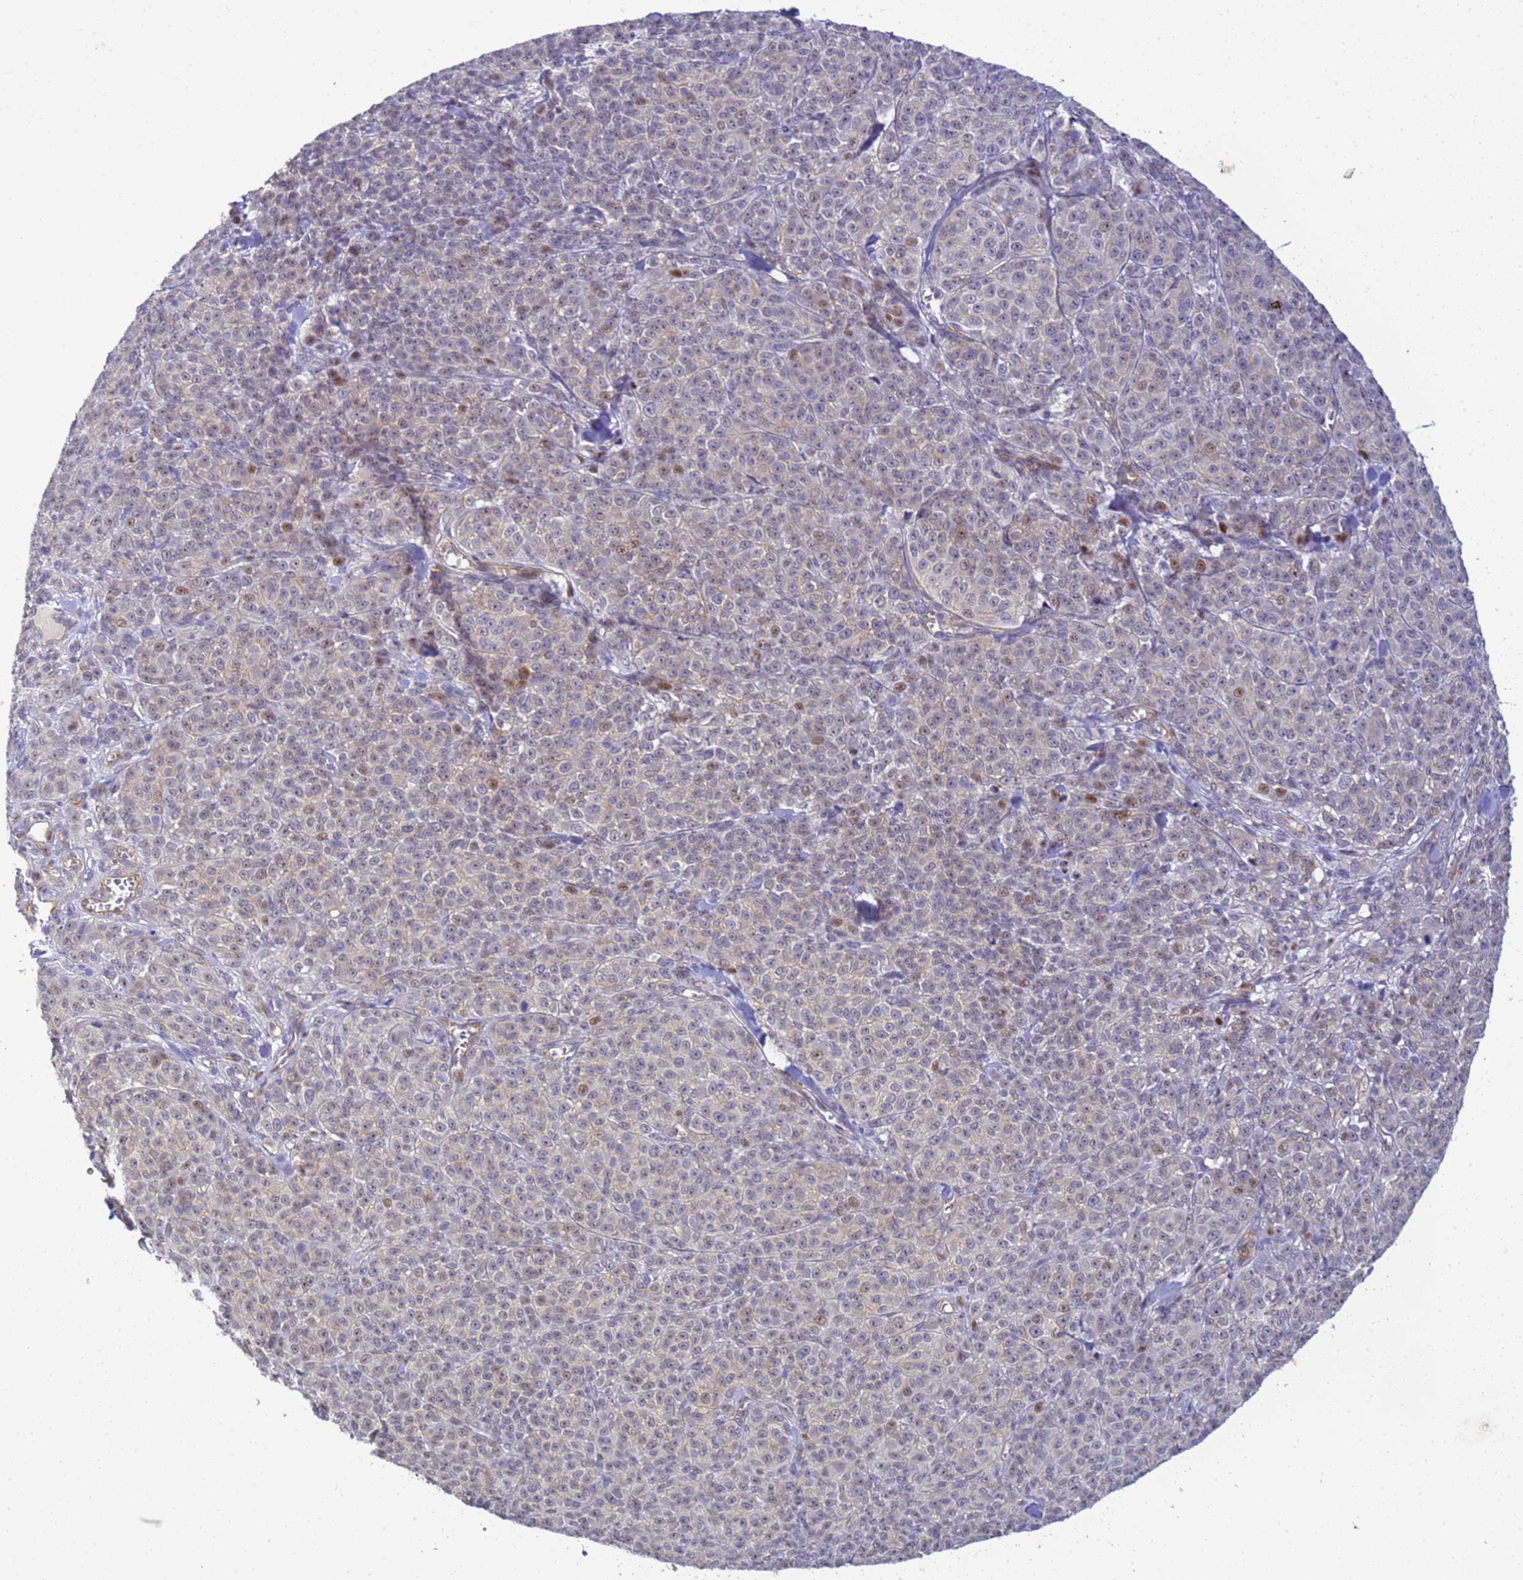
{"staining": {"intensity": "negative", "quantity": "none", "location": "none"}, "tissue": "melanoma", "cell_type": "Tumor cells", "image_type": "cancer", "snomed": [{"axis": "morphology", "description": "Normal tissue, NOS"}, {"axis": "morphology", "description": "Malignant melanoma, NOS"}, {"axis": "topography", "description": "Skin"}], "caption": "Protein analysis of malignant melanoma shows no significant expression in tumor cells.", "gene": "GON4L", "patient": {"sex": "female", "age": 34}}